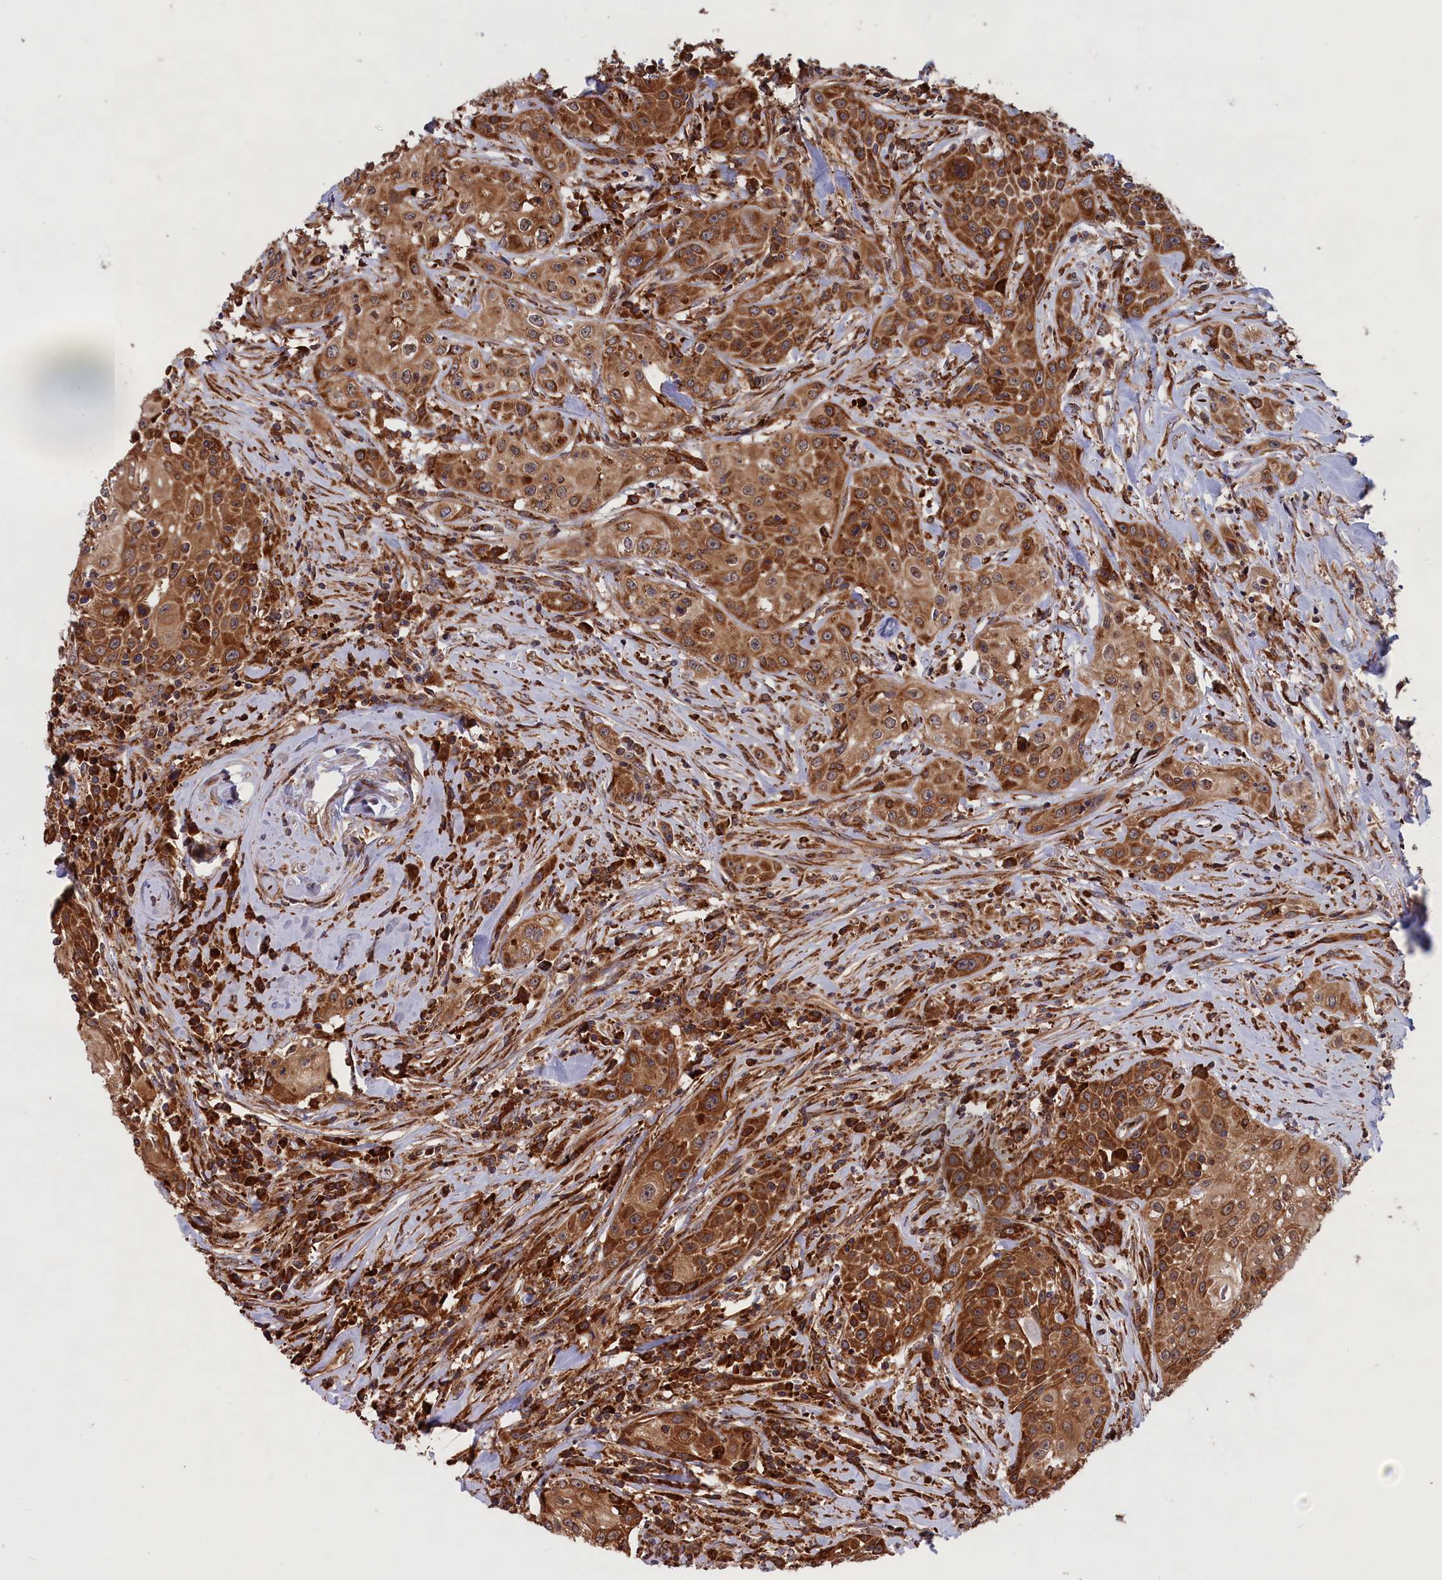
{"staining": {"intensity": "strong", "quantity": ">75%", "location": "cytoplasmic/membranous"}, "tissue": "head and neck cancer", "cell_type": "Tumor cells", "image_type": "cancer", "snomed": [{"axis": "morphology", "description": "Squamous cell carcinoma, NOS"}, {"axis": "topography", "description": "Oral tissue"}, {"axis": "topography", "description": "Head-Neck"}], "caption": "A high-resolution photomicrograph shows IHC staining of head and neck cancer (squamous cell carcinoma), which displays strong cytoplasmic/membranous staining in approximately >75% of tumor cells. (Brightfield microscopy of DAB IHC at high magnification).", "gene": "PLA2G4C", "patient": {"sex": "female", "age": 82}}